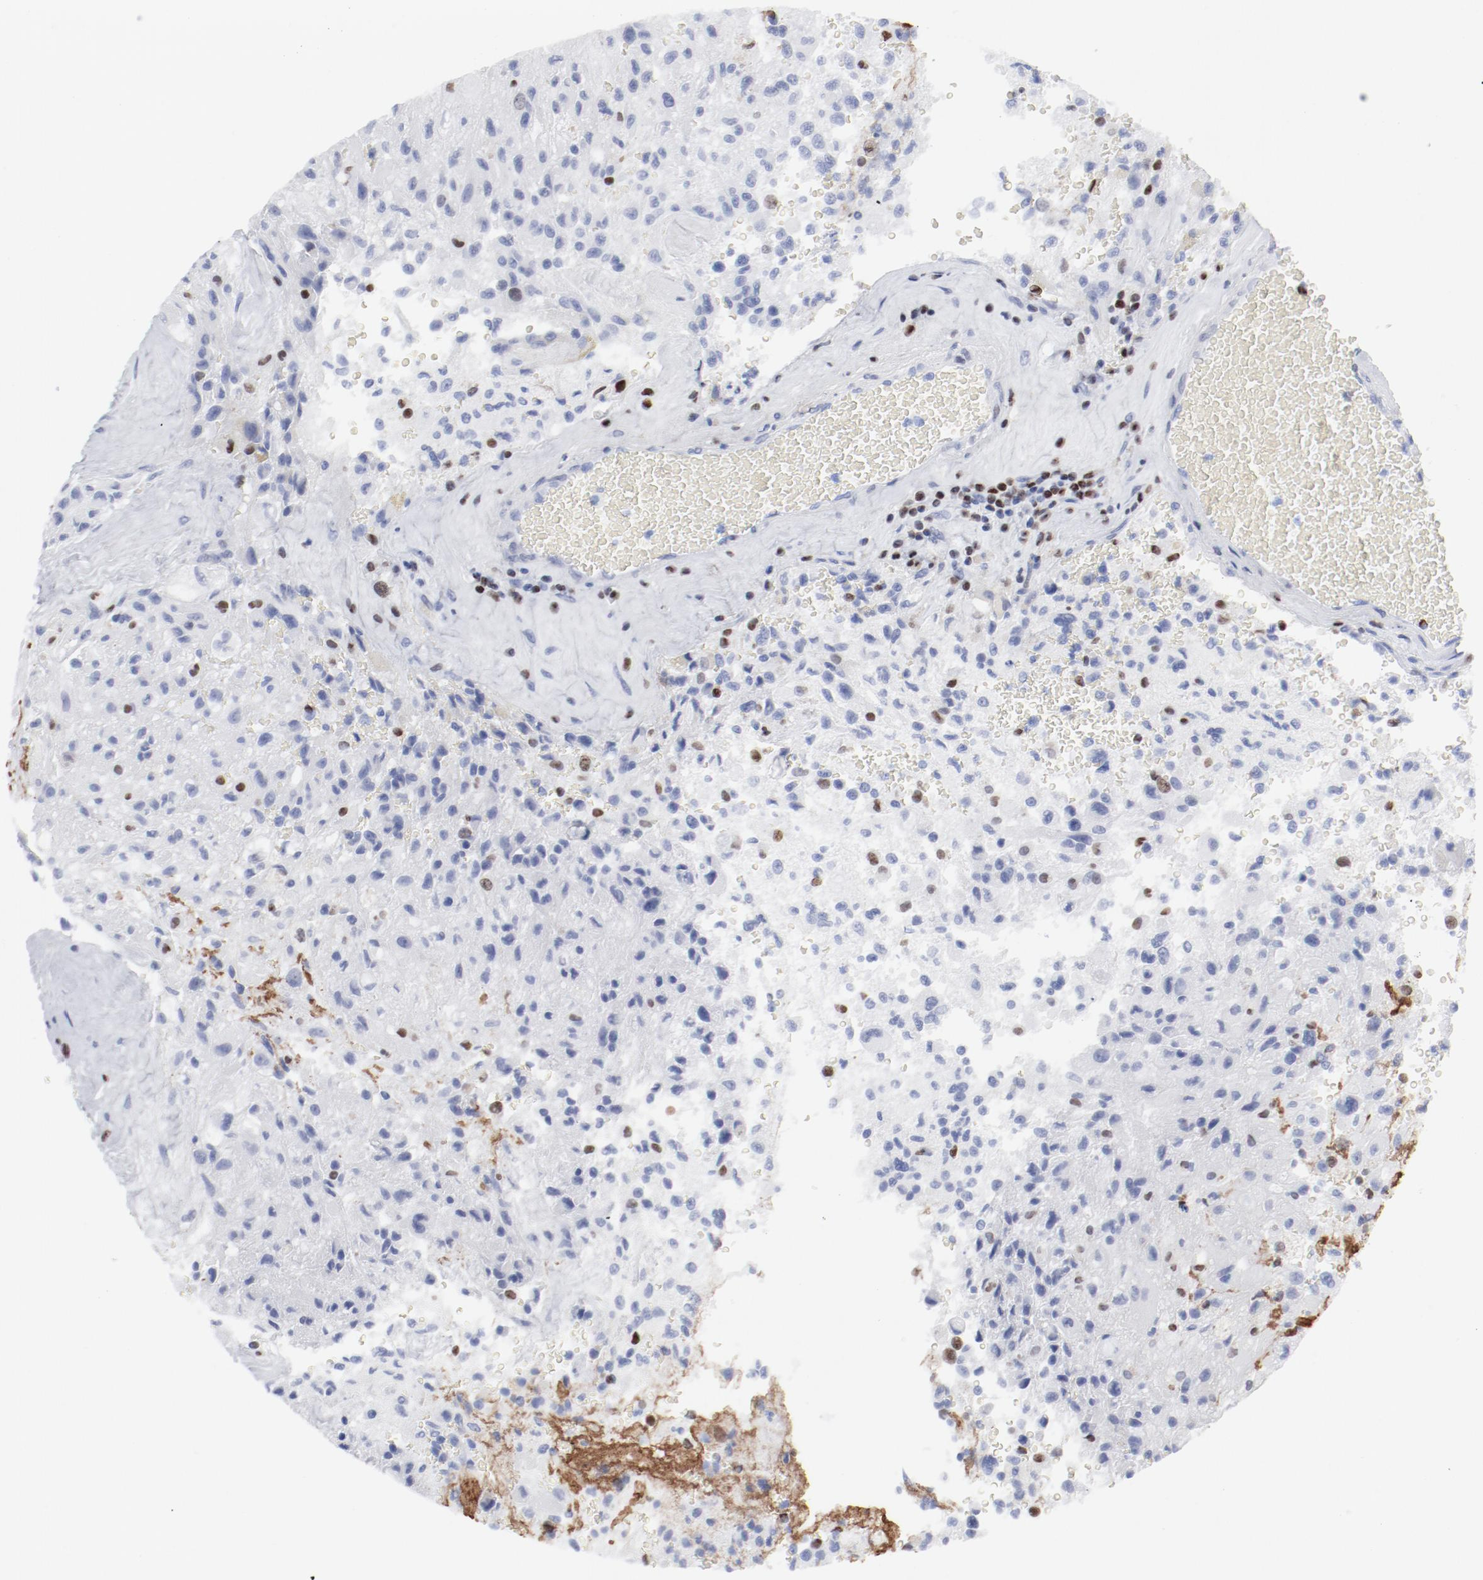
{"staining": {"intensity": "strong", "quantity": "<25%", "location": "nuclear"}, "tissue": "glioma", "cell_type": "Tumor cells", "image_type": "cancer", "snomed": [{"axis": "morphology", "description": "Normal tissue, NOS"}, {"axis": "morphology", "description": "Glioma, malignant, High grade"}, {"axis": "topography", "description": "Cerebral cortex"}], "caption": "Protein staining demonstrates strong nuclear expression in approximately <25% of tumor cells in malignant glioma (high-grade). (Stains: DAB in brown, nuclei in blue, Microscopy: brightfield microscopy at high magnification).", "gene": "SMARCC2", "patient": {"sex": "male", "age": 56}}